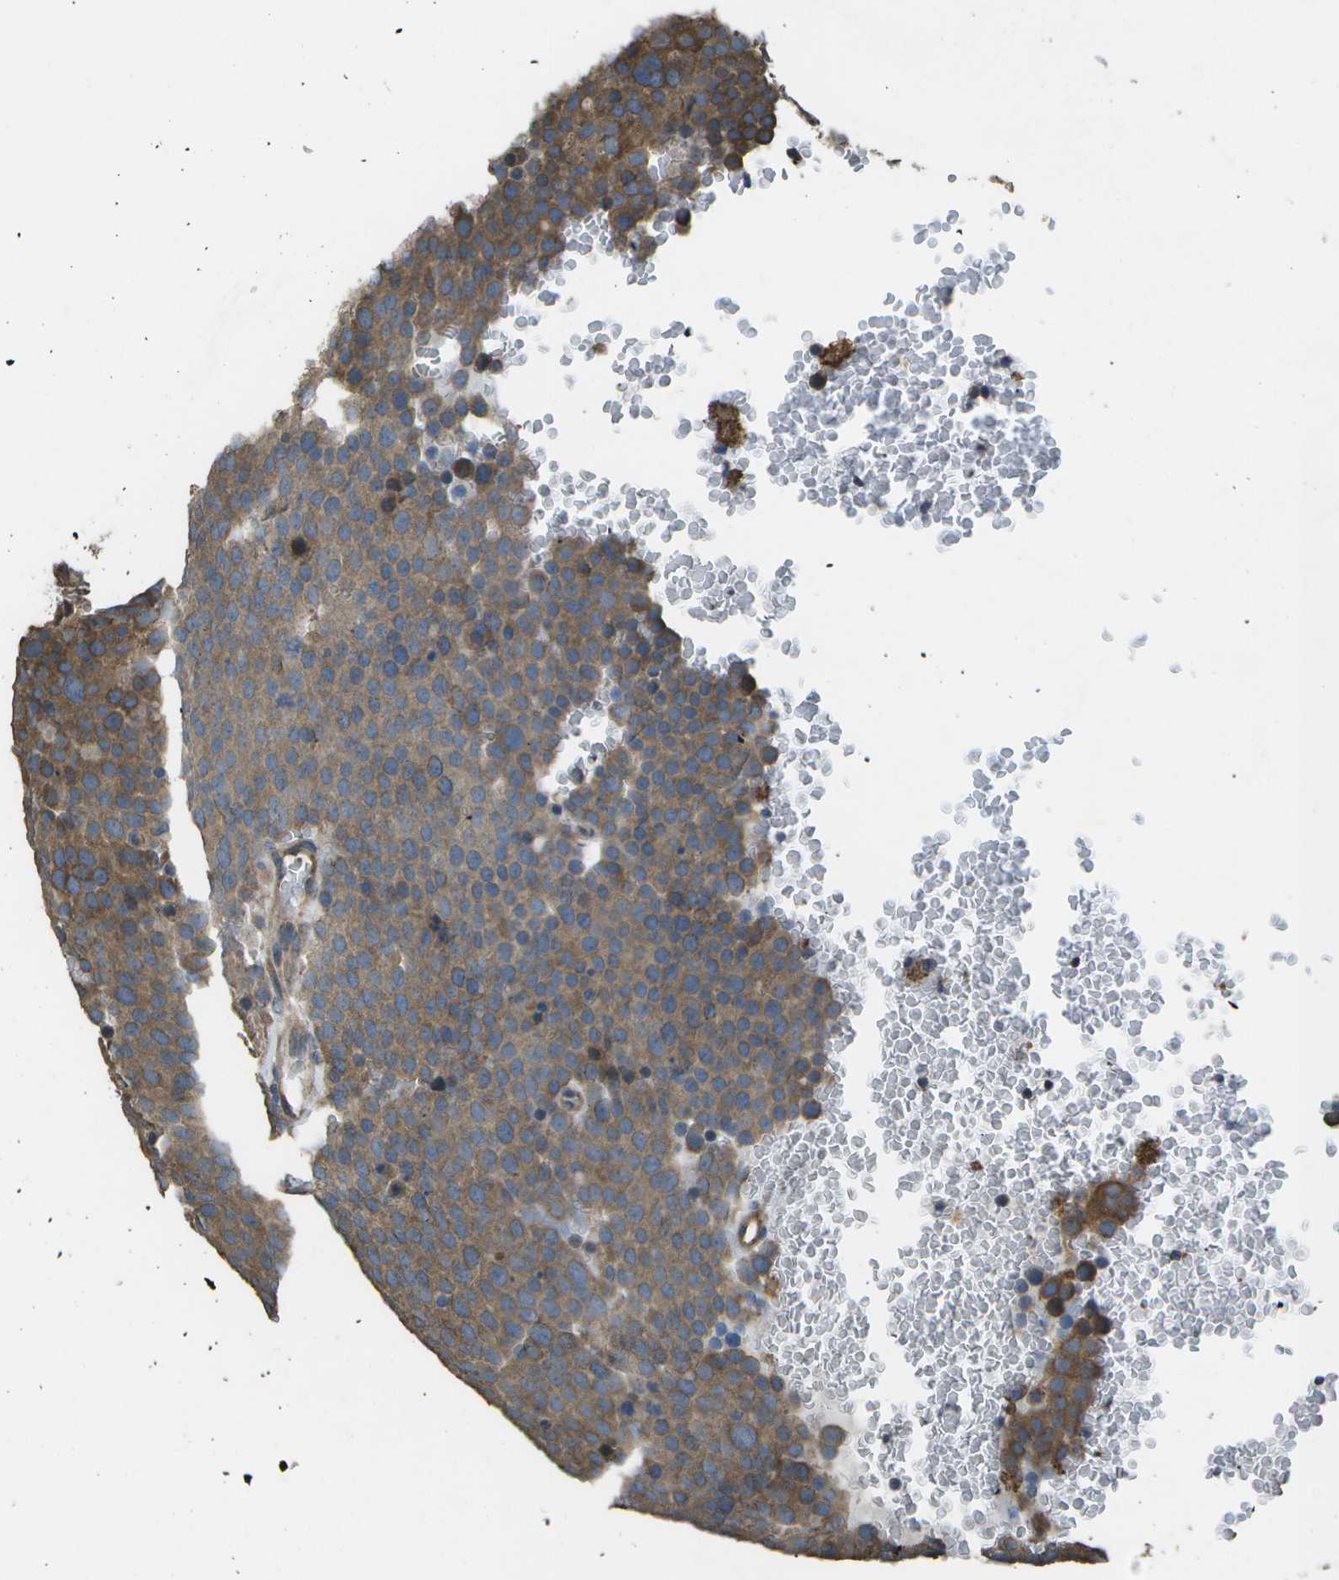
{"staining": {"intensity": "moderate", "quantity": ">75%", "location": "cytoplasmic/membranous"}, "tissue": "testis cancer", "cell_type": "Tumor cells", "image_type": "cancer", "snomed": [{"axis": "morphology", "description": "Seminoma, NOS"}, {"axis": "topography", "description": "Testis"}], "caption": "Testis cancer stained for a protein (brown) reveals moderate cytoplasmic/membranous positive positivity in approximately >75% of tumor cells.", "gene": "CLNS1A", "patient": {"sex": "male", "age": 71}}